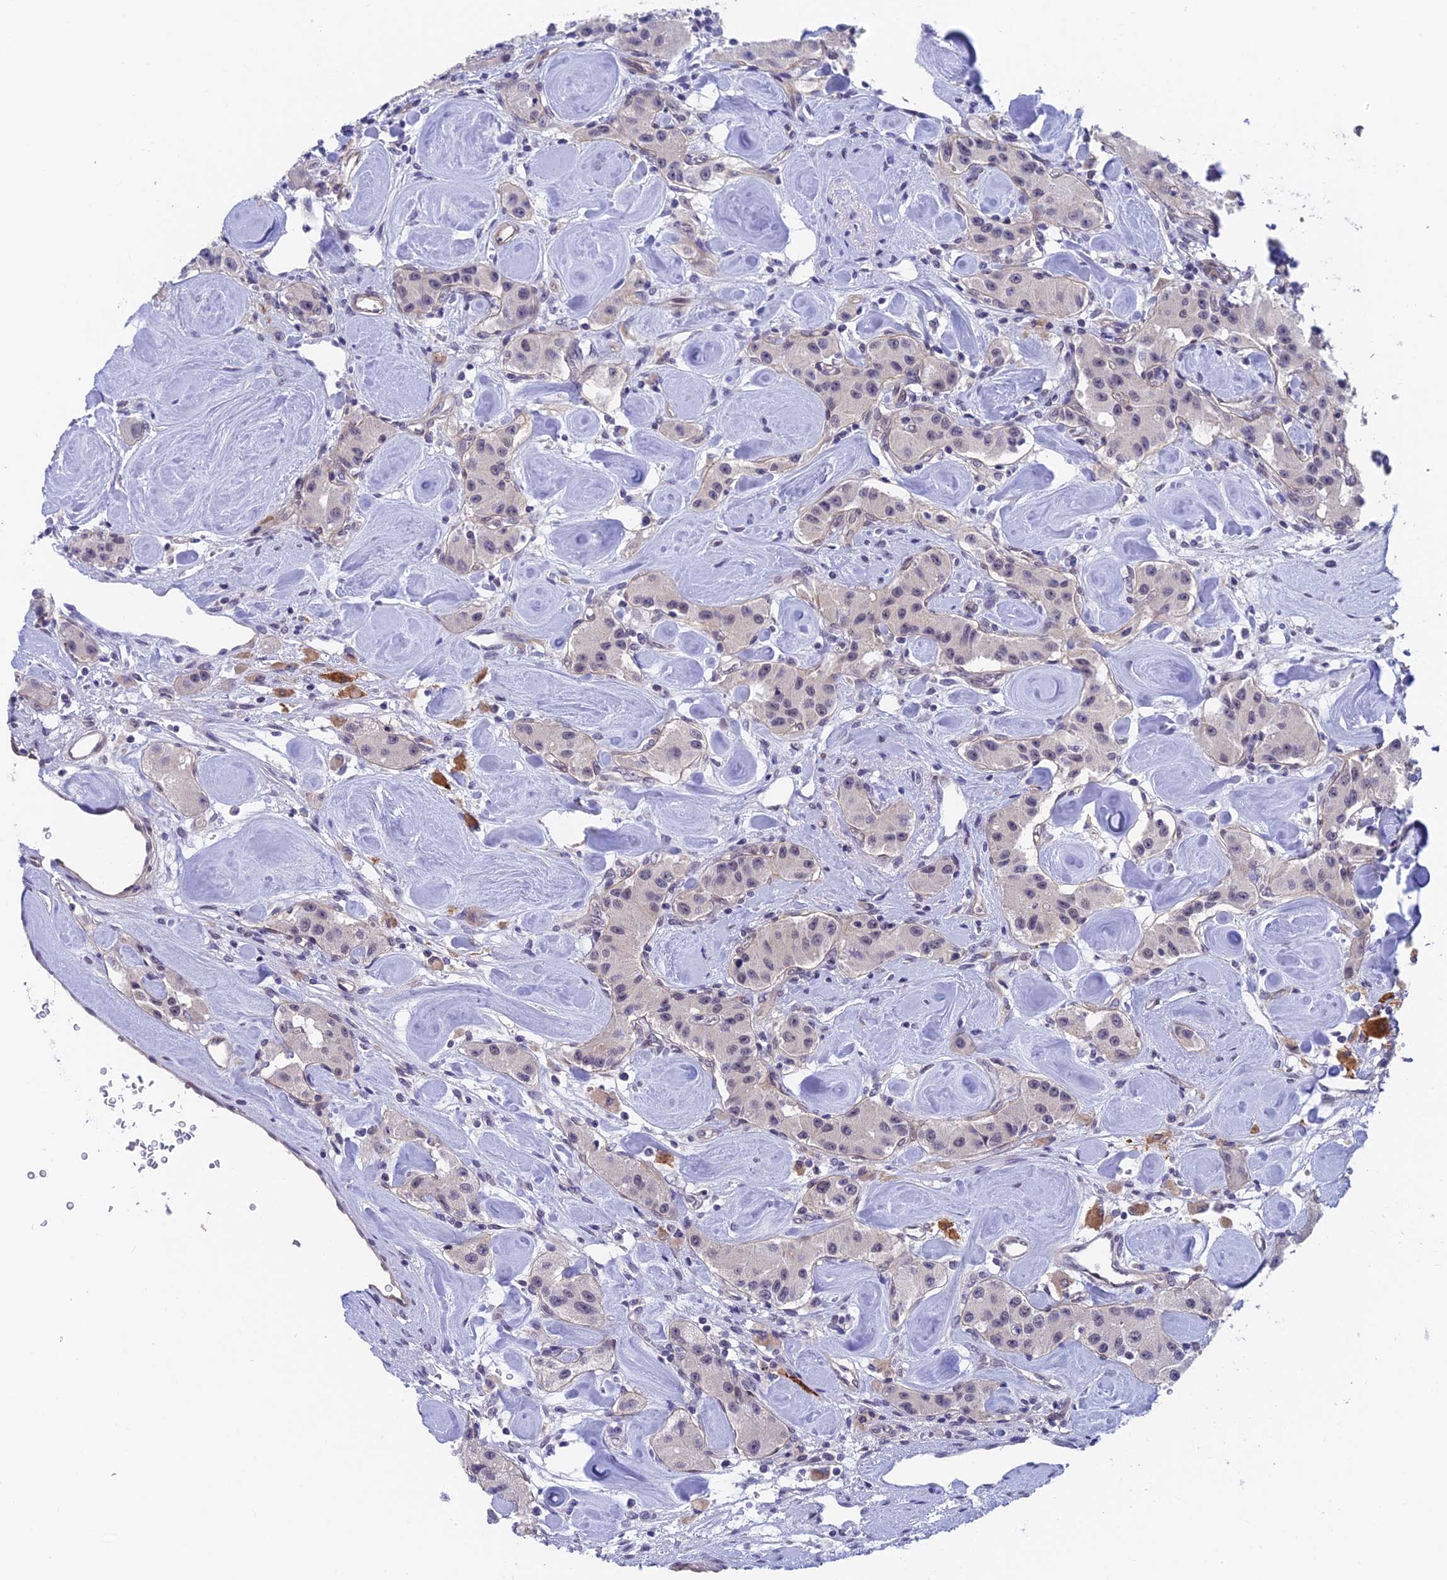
{"staining": {"intensity": "negative", "quantity": "none", "location": "none"}, "tissue": "carcinoid", "cell_type": "Tumor cells", "image_type": "cancer", "snomed": [{"axis": "morphology", "description": "Carcinoid, malignant, NOS"}, {"axis": "topography", "description": "Pancreas"}], "caption": "Malignant carcinoid was stained to show a protein in brown. There is no significant staining in tumor cells. (Immunohistochemistry (ihc), brightfield microscopy, high magnification).", "gene": "NSMCE1", "patient": {"sex": "male", "age": 41}}